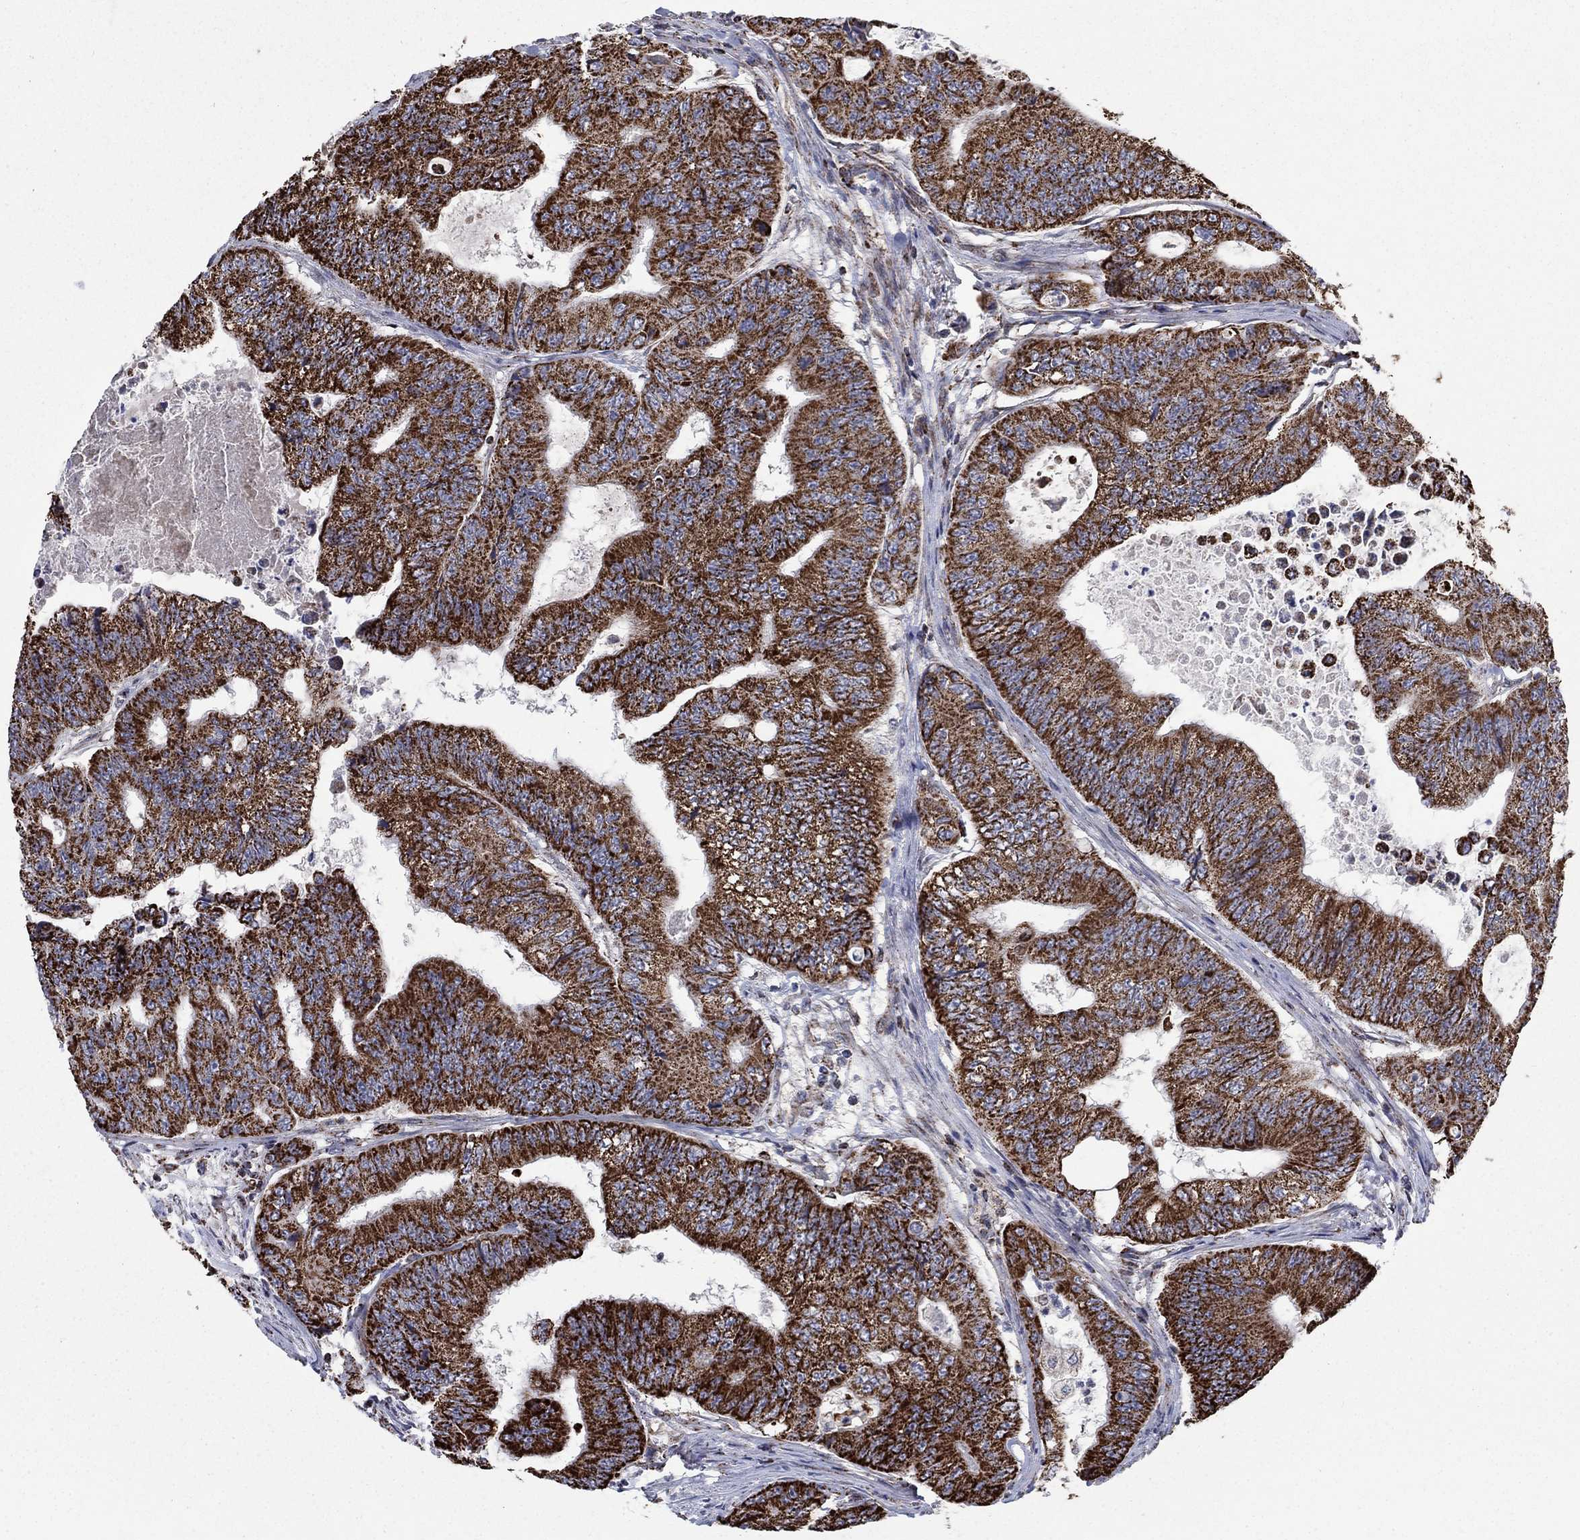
{"staining": {"intensity": "strong", "quantity": ">75%", "location": "cytoplasmic/membranous"}, "tissue": "colorectal cancer", "cell_type": "Tumor cells", "image_type": "cancer", "snomed": [{"axis": "morphology", "description": "Adenocarcinoma, NOS"}, {"axis": "topography", "description": "Colon"}], "caption": "A high-resolution image shows IHC staining of colorectal cancer, which demonstrates strong cytoplasmic/membranous staining in about >75% of tumor cells. (Brightfield microscopy of DAB IHC at high magnification).", "gene": "MOAP1", "patient": {"sex": "female", "age": 48}}